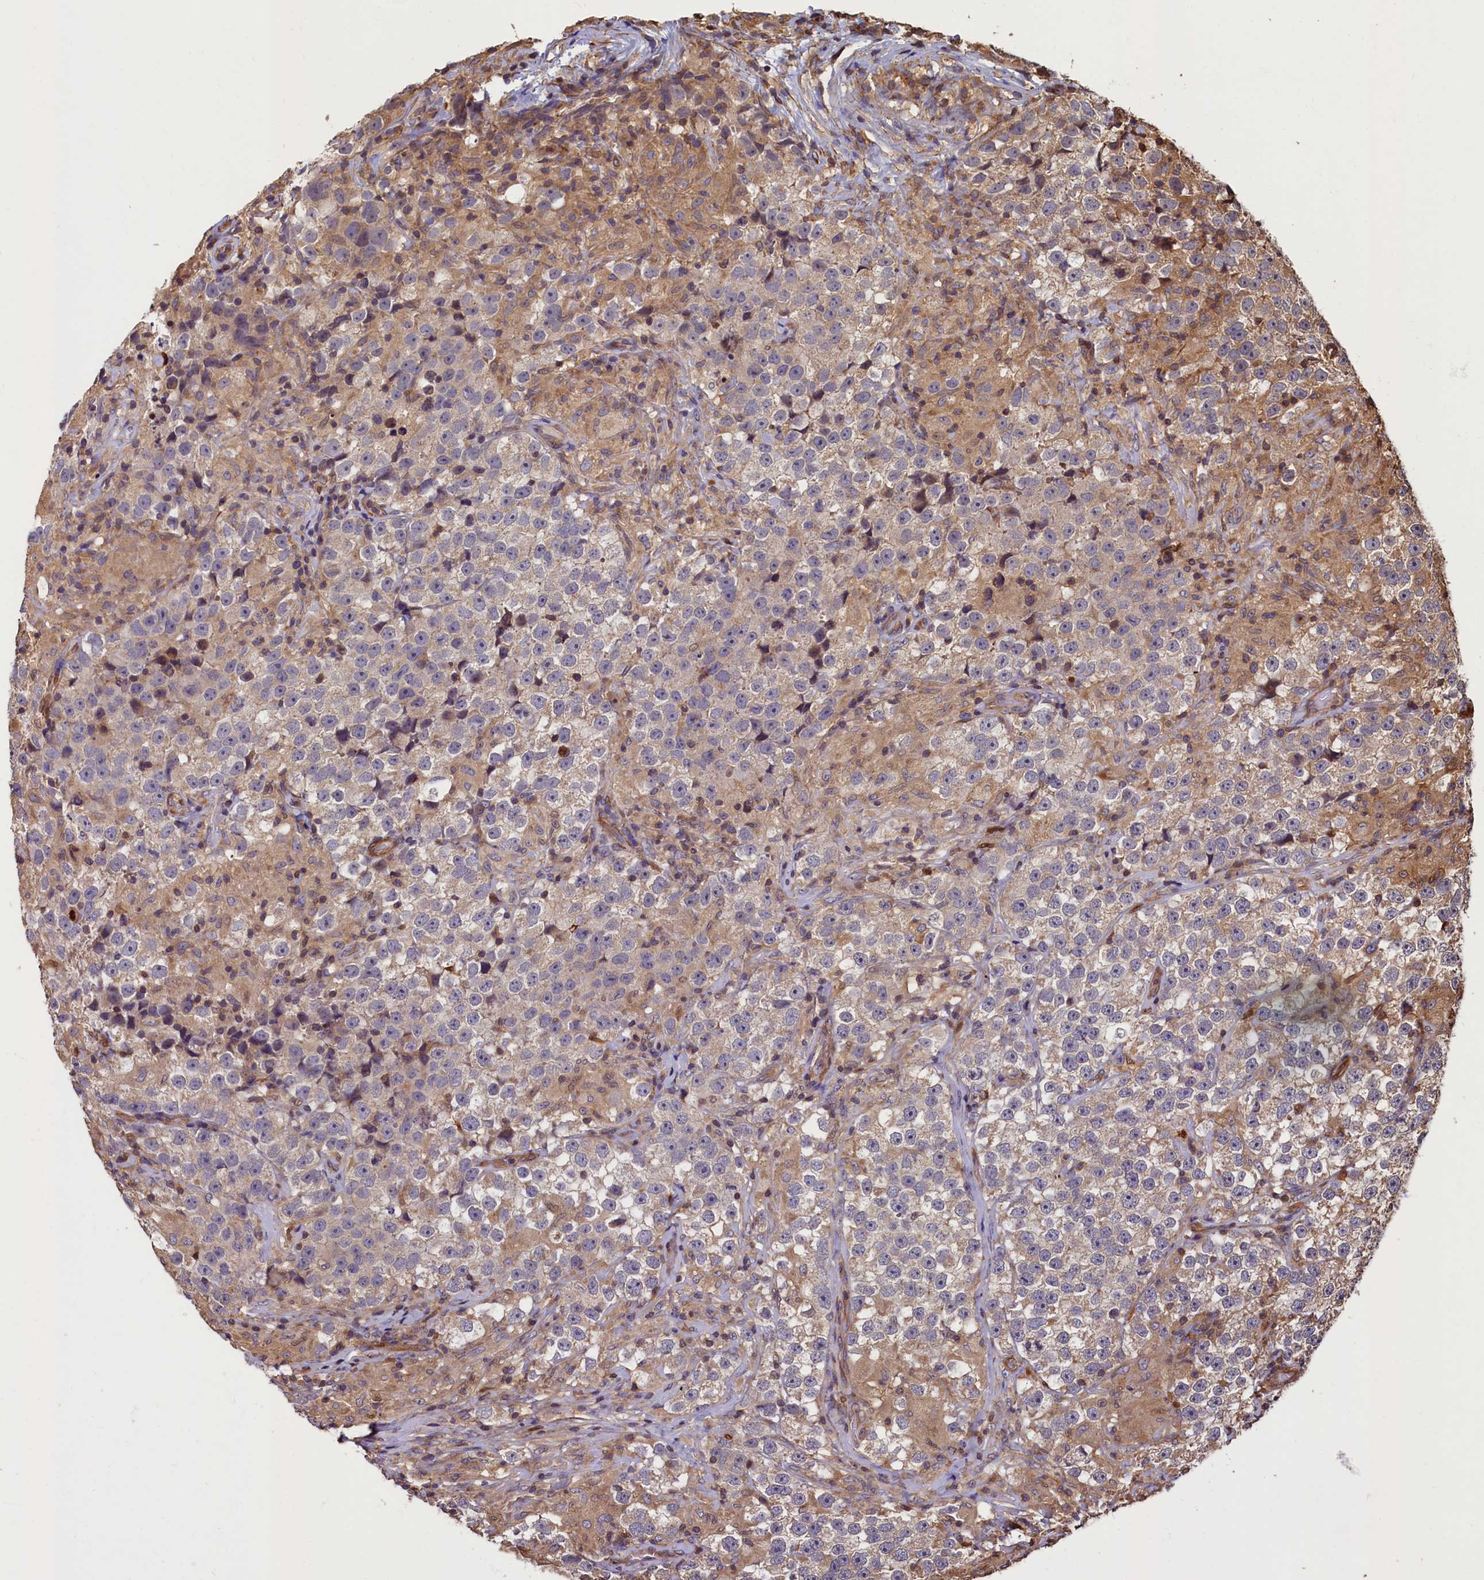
{"staining": {"intensity": "negative", "quantity": "none", "location": "none"}, "tissue": "testis cancer", "cell_type": "Tumor cells", "image_type": "cancer", "snomed": [{"axis": "morphology", "description": "Seminoma, NOS"}, {"axis": "topography", "description": "Testis"}], "caption": "Tumor cells show no significant staining in testis cancer.", "gene": "CCDC102B", "patient": {"sex": "male", "age": 46}}